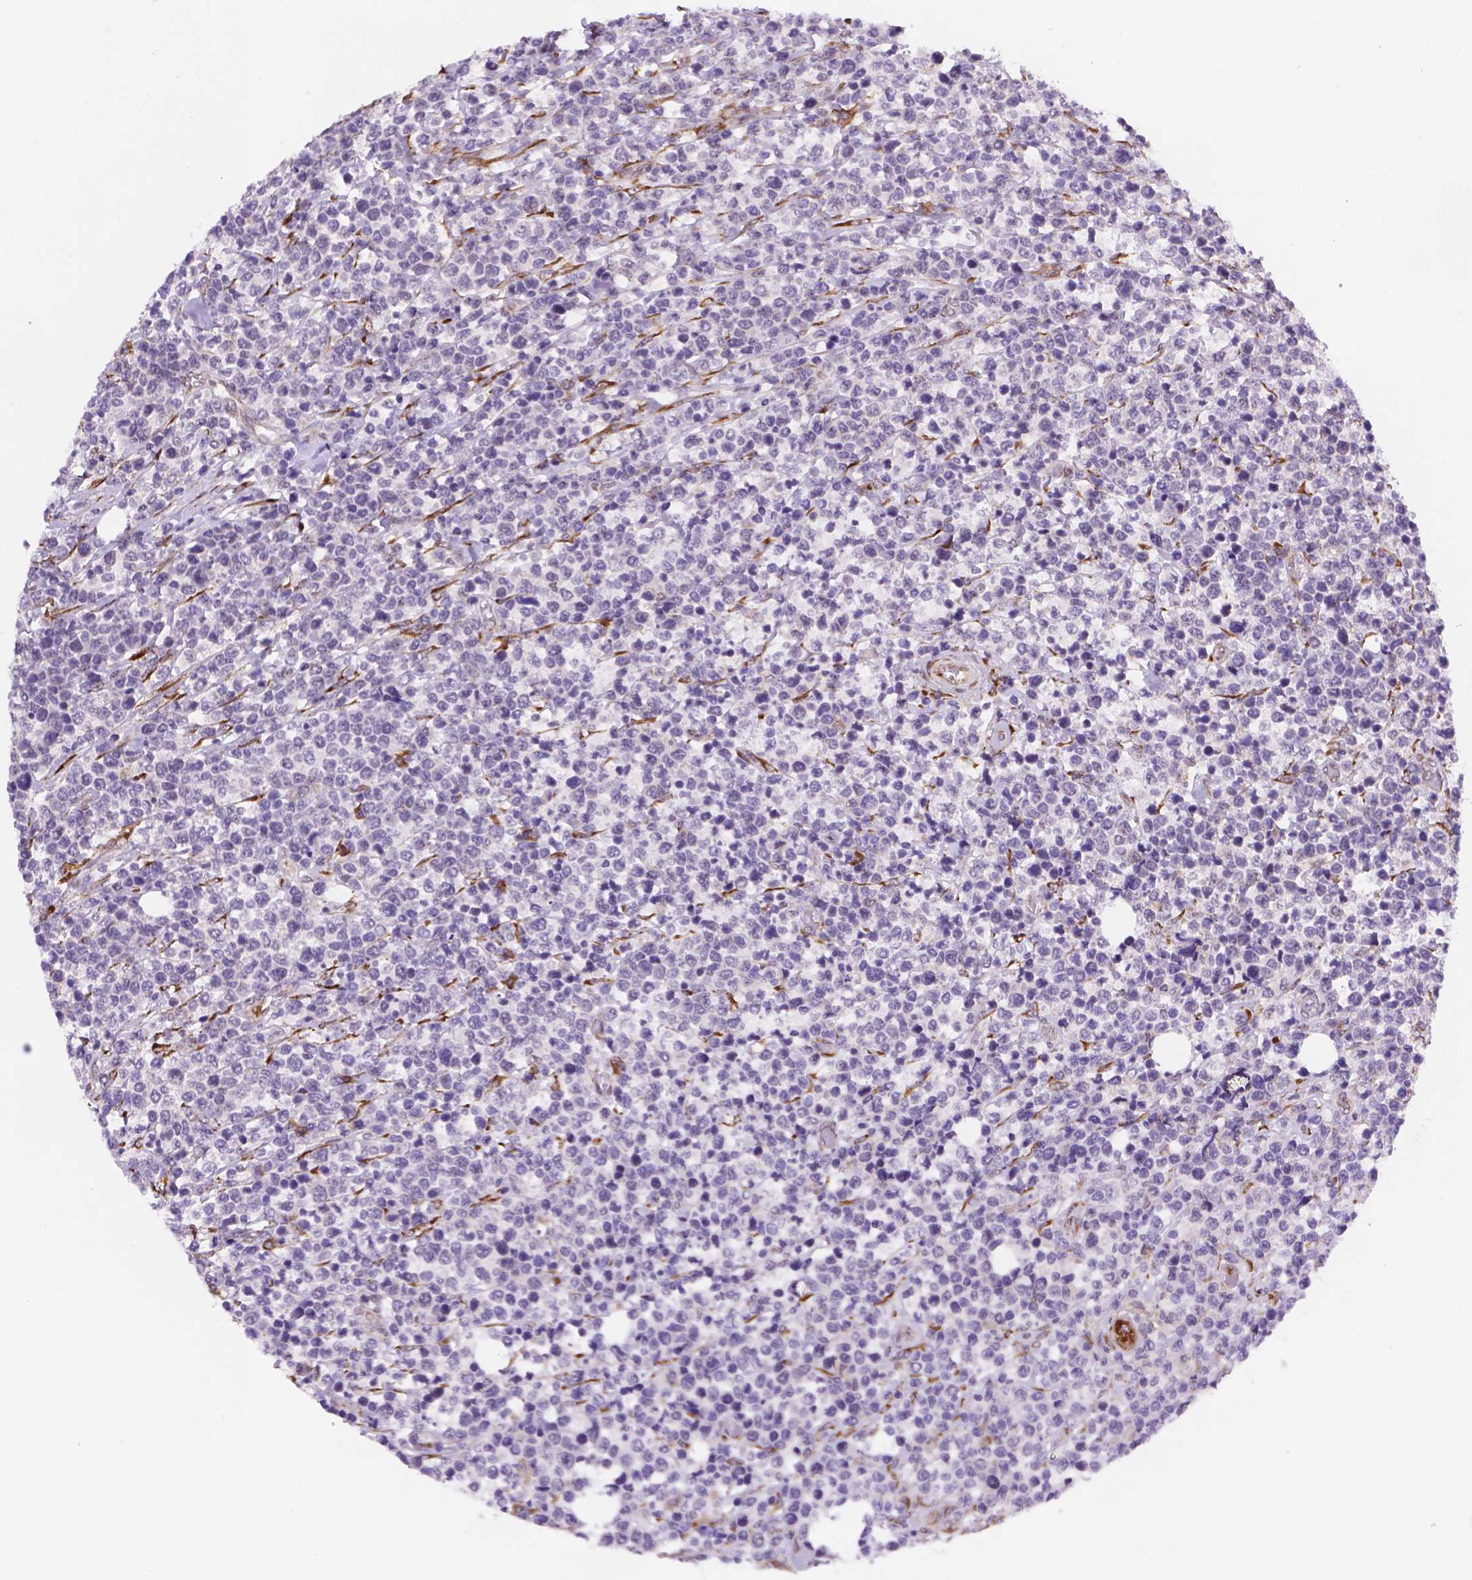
{"staining": {"intensity": "negative", "quantity": "none", "location": "none"}, "tissue": "lymphoma", "cell_type": "Tumor cells", "image_type": "cancer", "snomed": [{"axis": "morphology", "description": "Malignant lymphoma, non-Hodgkin's type, High grade"}, {"axis": "topography", "description": "Soft tissue"}], "caption": "A histopathology image of human malignant lymphoma, non-Hodgkin's type (high-grade) is negative for staining in tumor cells.", "gene": "FNIP1", "patient": {"sex": "female", "age": 56}}